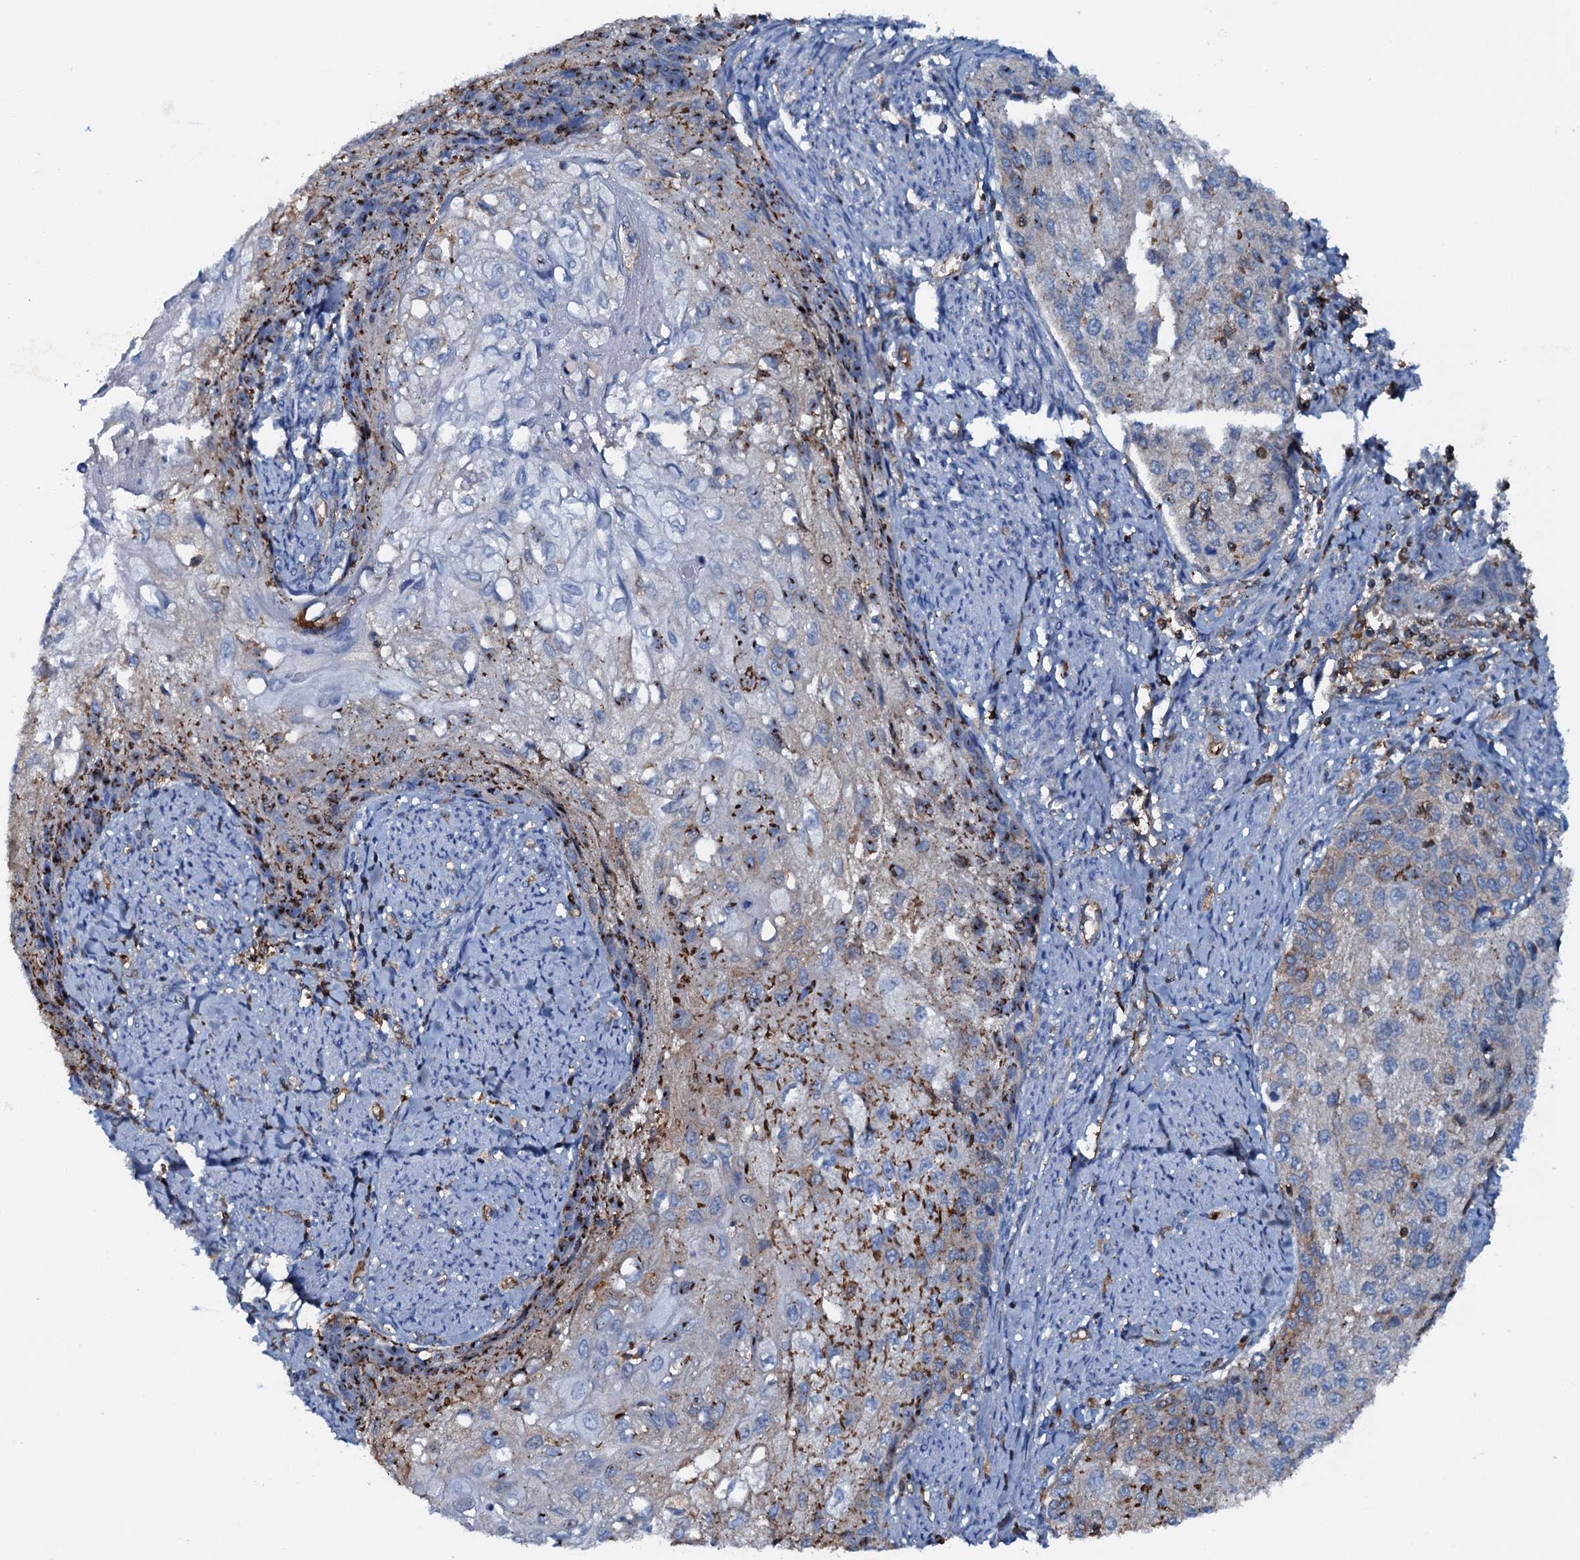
{"staining": {"intensity": "moderate", "quantity": "<25%", "location": "nuclear"}, "tissue": "cervical cancer", "cell_type": "Tumor cells", "image_type": "cancer", "snomed": [{"axis": "morphology", "description": "Squamous cell carcinoma, NOS"}, {"axis": "topography", "description": "Cervix"}], "caption": "IHC of squamous cell carcinoma (cervical) reveals low levels of moderate nuclear positivity in about <25% of tumor cells.", "gene": "MS4A4E", "patient": {"sex": "female", "age": 67}}